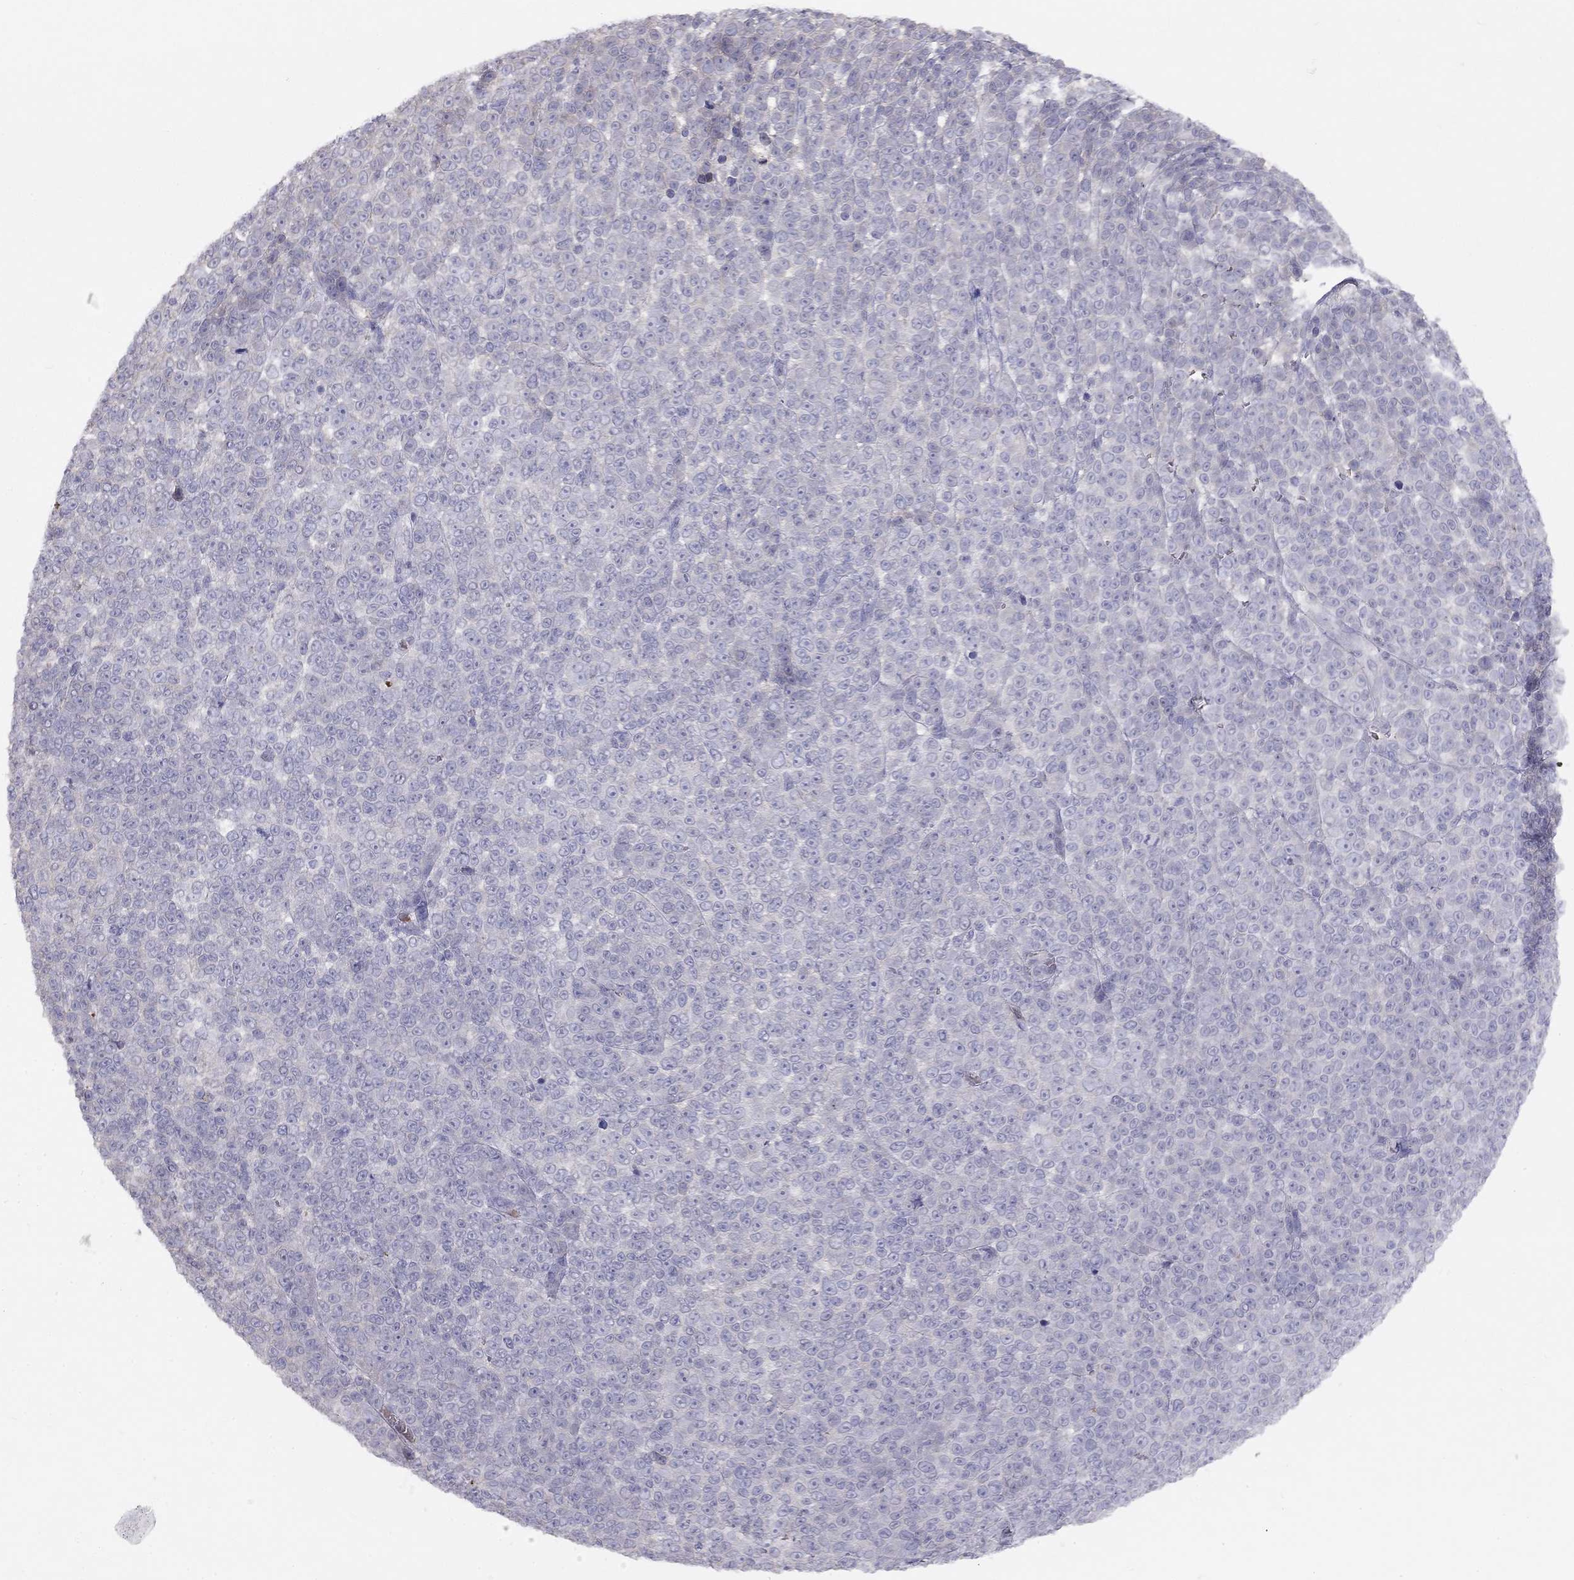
{"staining": {"intensity": "negative", "quantity": "none", "location": "none"}, "tissue": "melanoma", "cell_type": "Tumor cells", "image_type": "cancer", "snomed": [{"axis": "morphology", "description": "Malignant melanoma, NOS"}, {"axis": "topography", "description": "Skin"}], "caption": "Protein analysis of malignant melanoma exhibits no significant expression in tumor cells. (DAB (3,3'-diaminobenzidine) IHC, high magnification).", "gene": "RHD", "patient": {"sex": "female", "age": 95}}